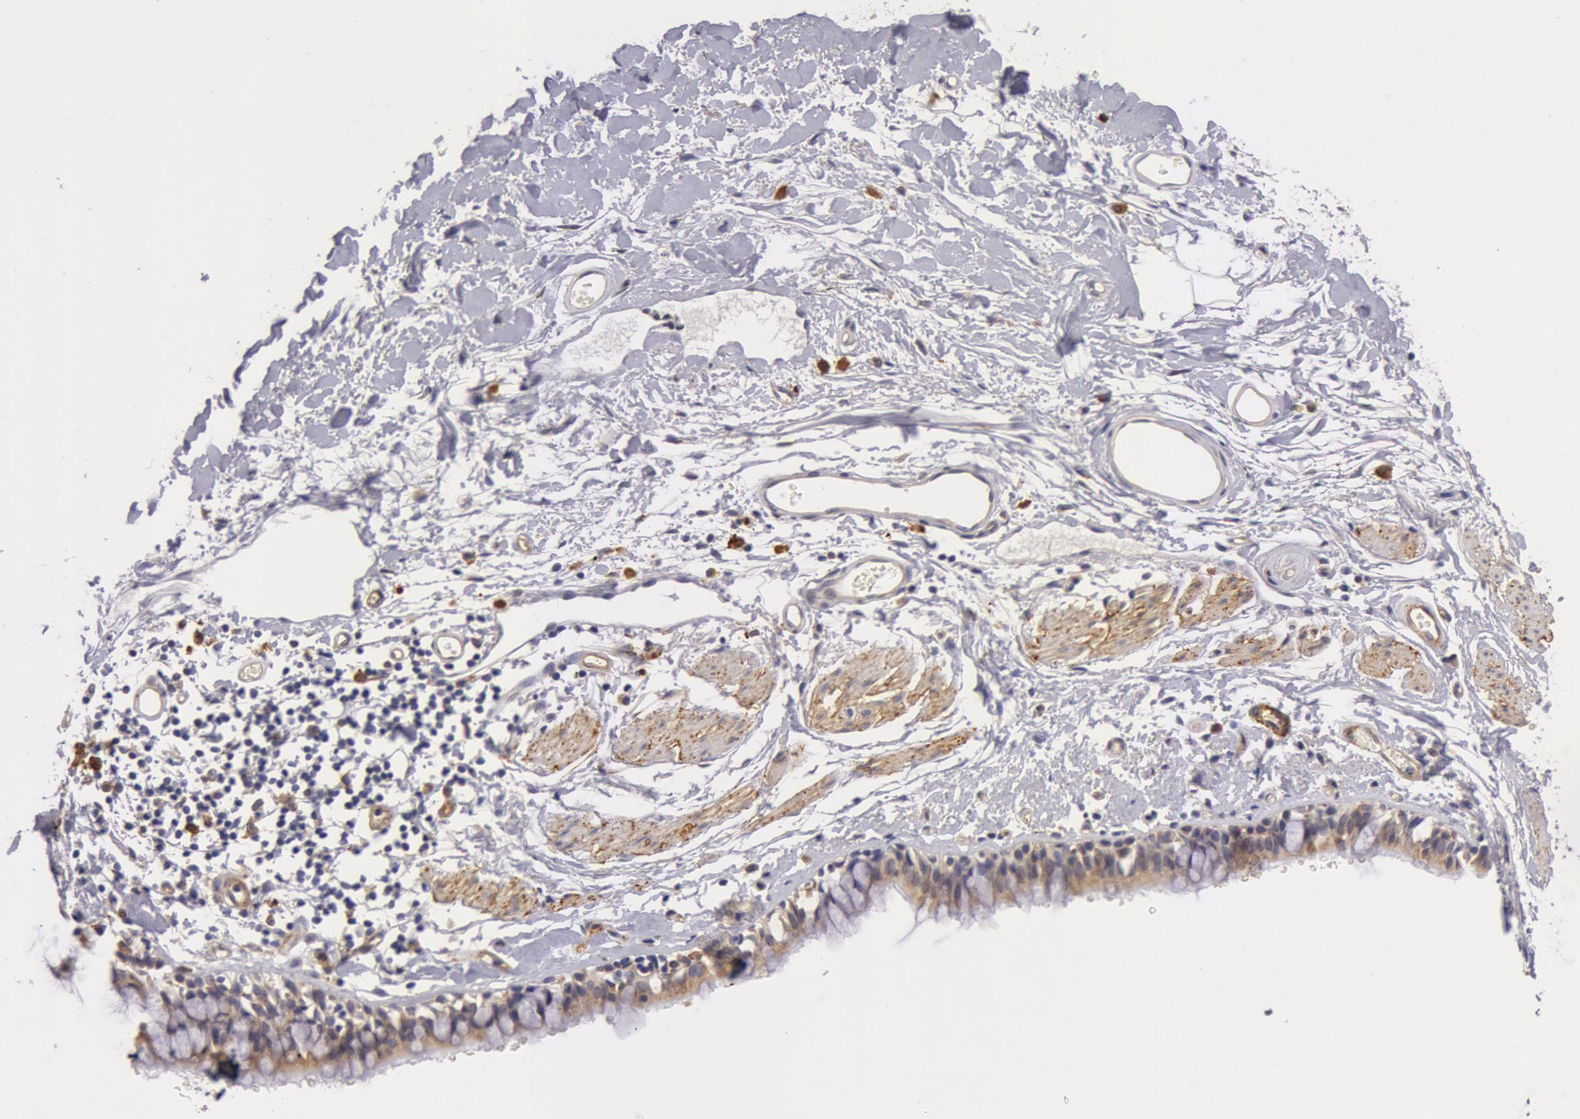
{"staining": {"intensity": "weak", "quantity": ">75%", "location": "cytoplasmic/membranous"}, "tissue": "bronchus", "cell_type": "Respiratory epithelial cells", "image_type": "normal", "snomed": [{"axis": "morphology", "description": "Normal tissue, NOS"}, {"axis": "topography", "description": "Lymph node of abdomen"}, {"axis": "topography", "description": "Lymph node of pelvis"}], "caption": "This image displays immunohistochemistry staining of normal bronchus, with low weak cytoplasmic/membranous expression in approximately >75% of respiratory epithelial cells.", "gene": "IL23A", "patient": {"sex": "female", "age": 65}}